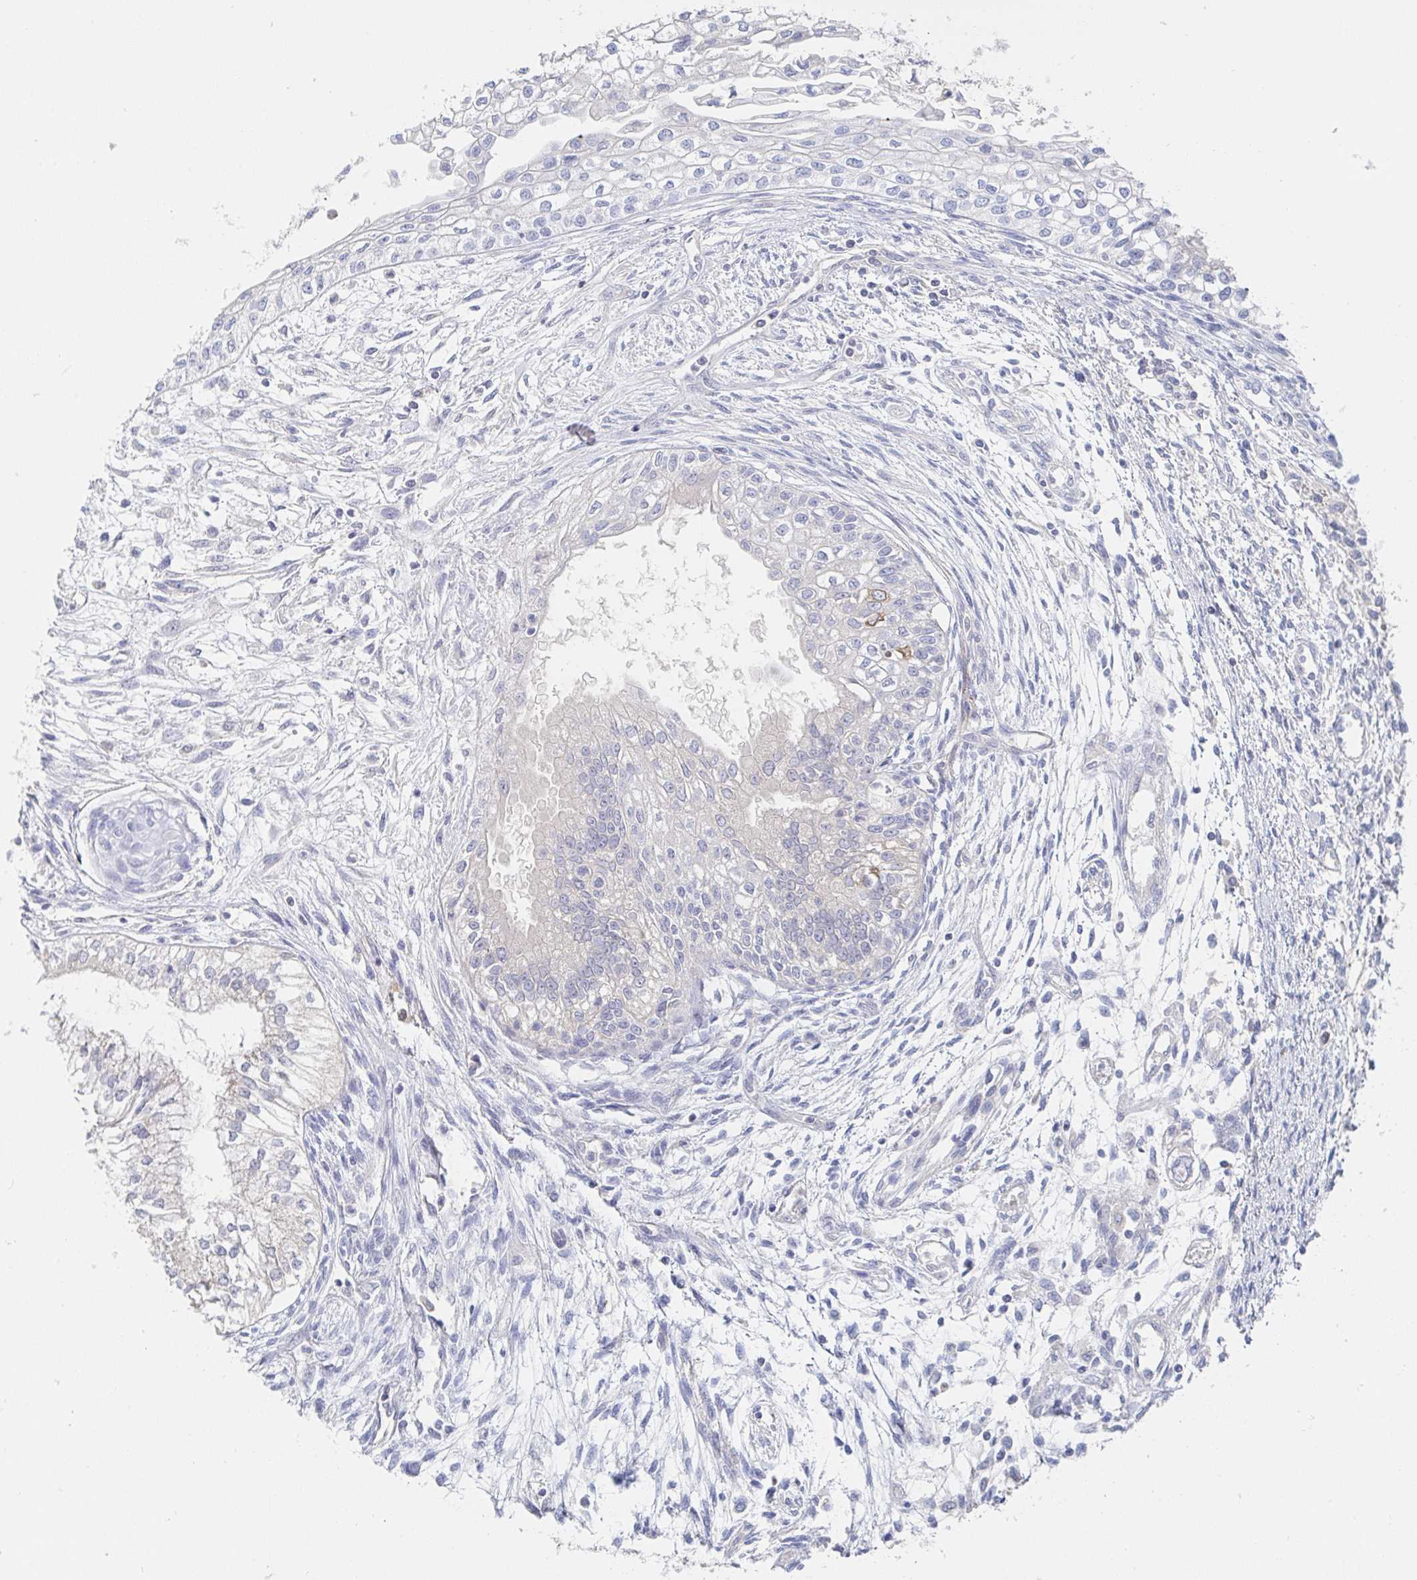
{"staining": {"intensity": "negative", "quantity": "none", "location": "none"}, "tissue": "testis cancer", "cell_type": "Tumor cells", "image_type": "cancer", "snomed": [{"axis": "morphology", "description": "Carcinoma, Embryonal, NOS"}, {"axis": "topography", "description": "Testis"}], "caption": "Immunohistochemistry of testis cancer (embryonal carcinoma) displays no expression in tumor cells.", "gene": "ZNF430", "patient": {"sex": "male", "age": 37}}